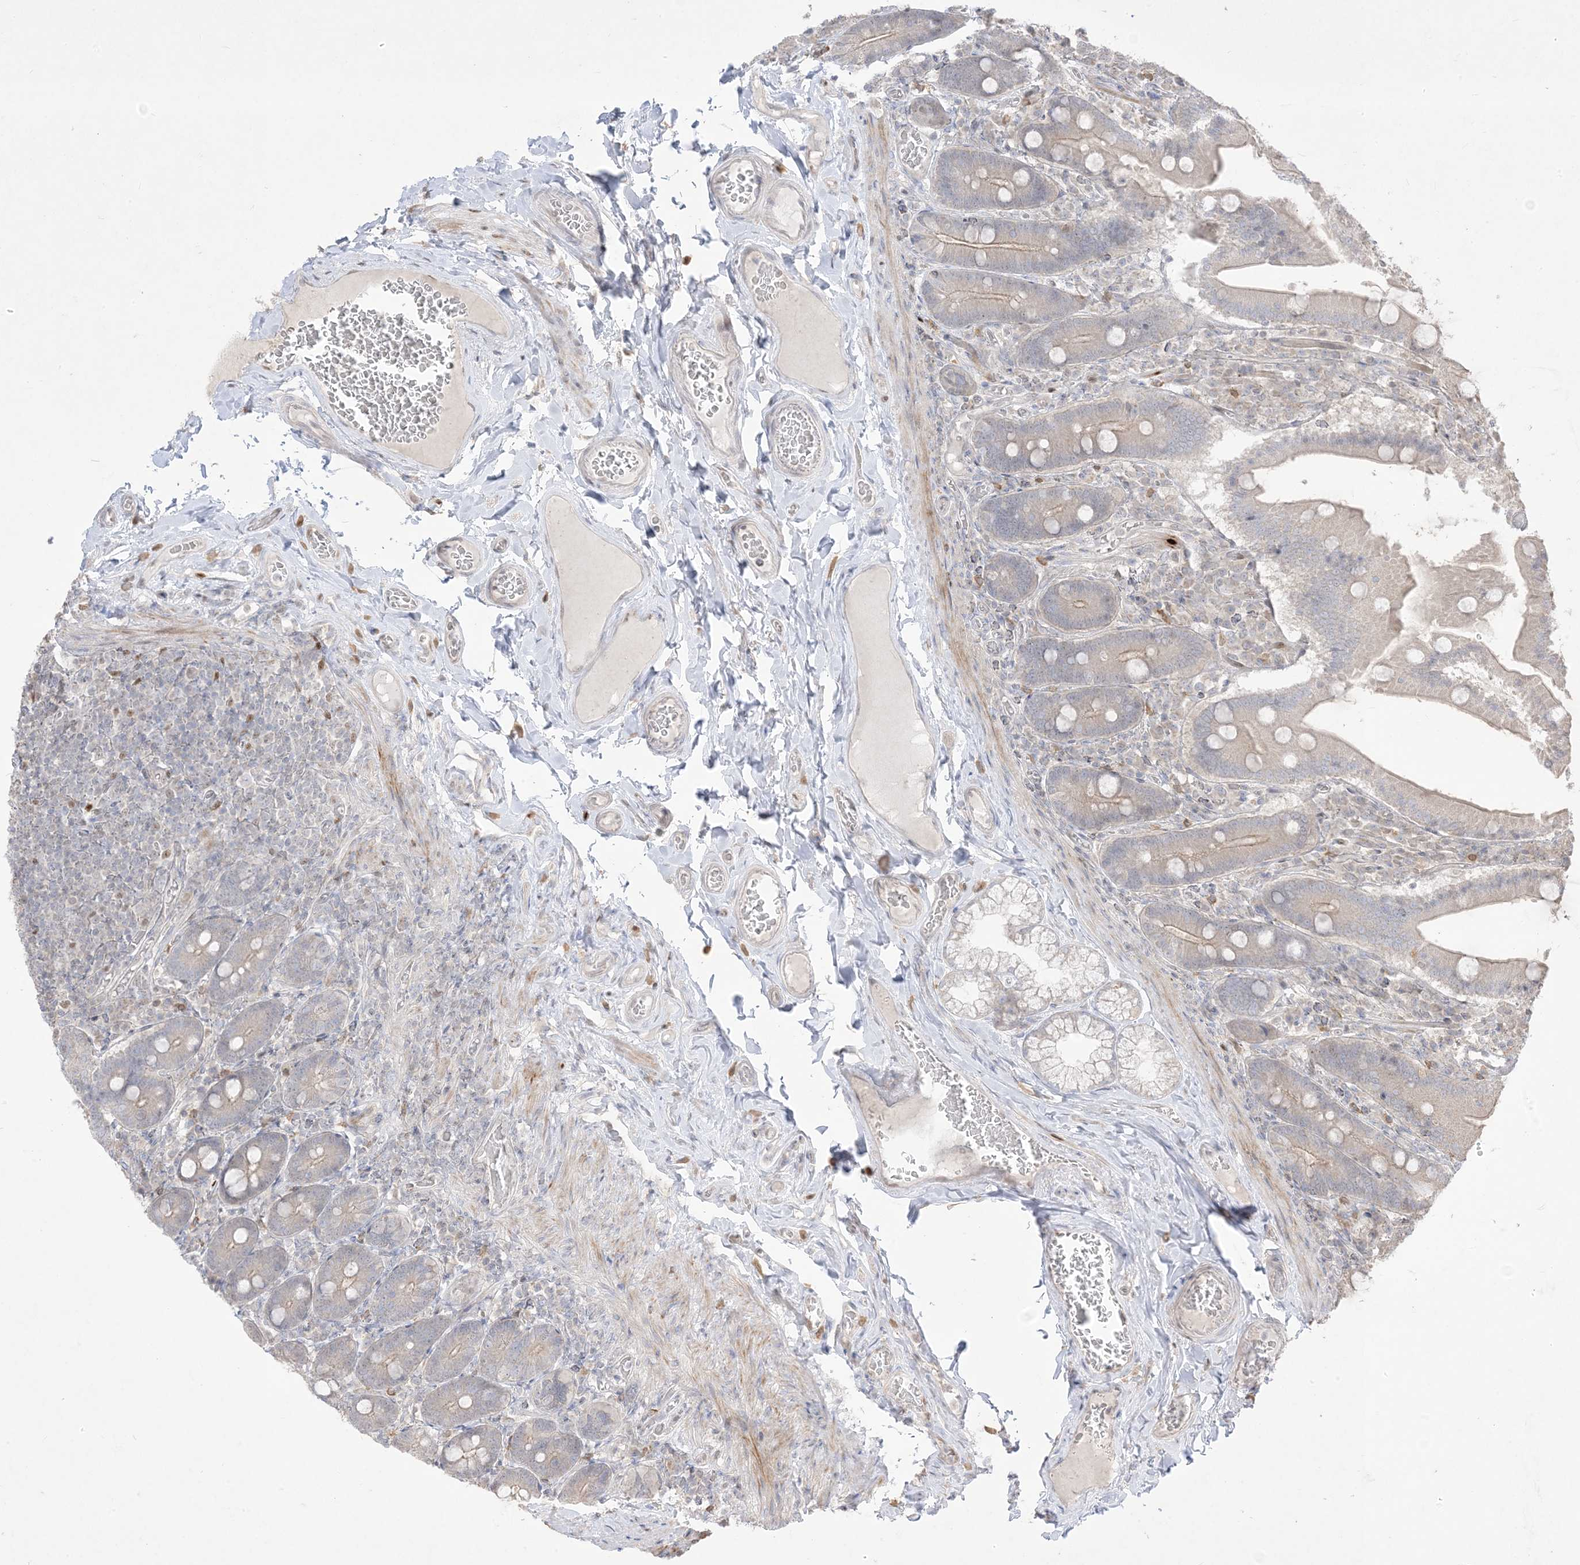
{"staining": {"intensity": "weak", "quantity": "<25%", "location": "cytoplasmic/membranous"}, "tissue": "duodenum", "cell_type": "Glandular cells", "image_type": "normal", "snomed": [{"axis": "morphology", "description": "Normal tissue, NOS"}, {"axis": "topography", "description": "Duodenum"}], "caption": "This is an IHC histopathology image of normal duodenum. There is no expression in glandular cells.", "gene": "BHLHE40", "patient": {"sex": "female", "age": 62}}